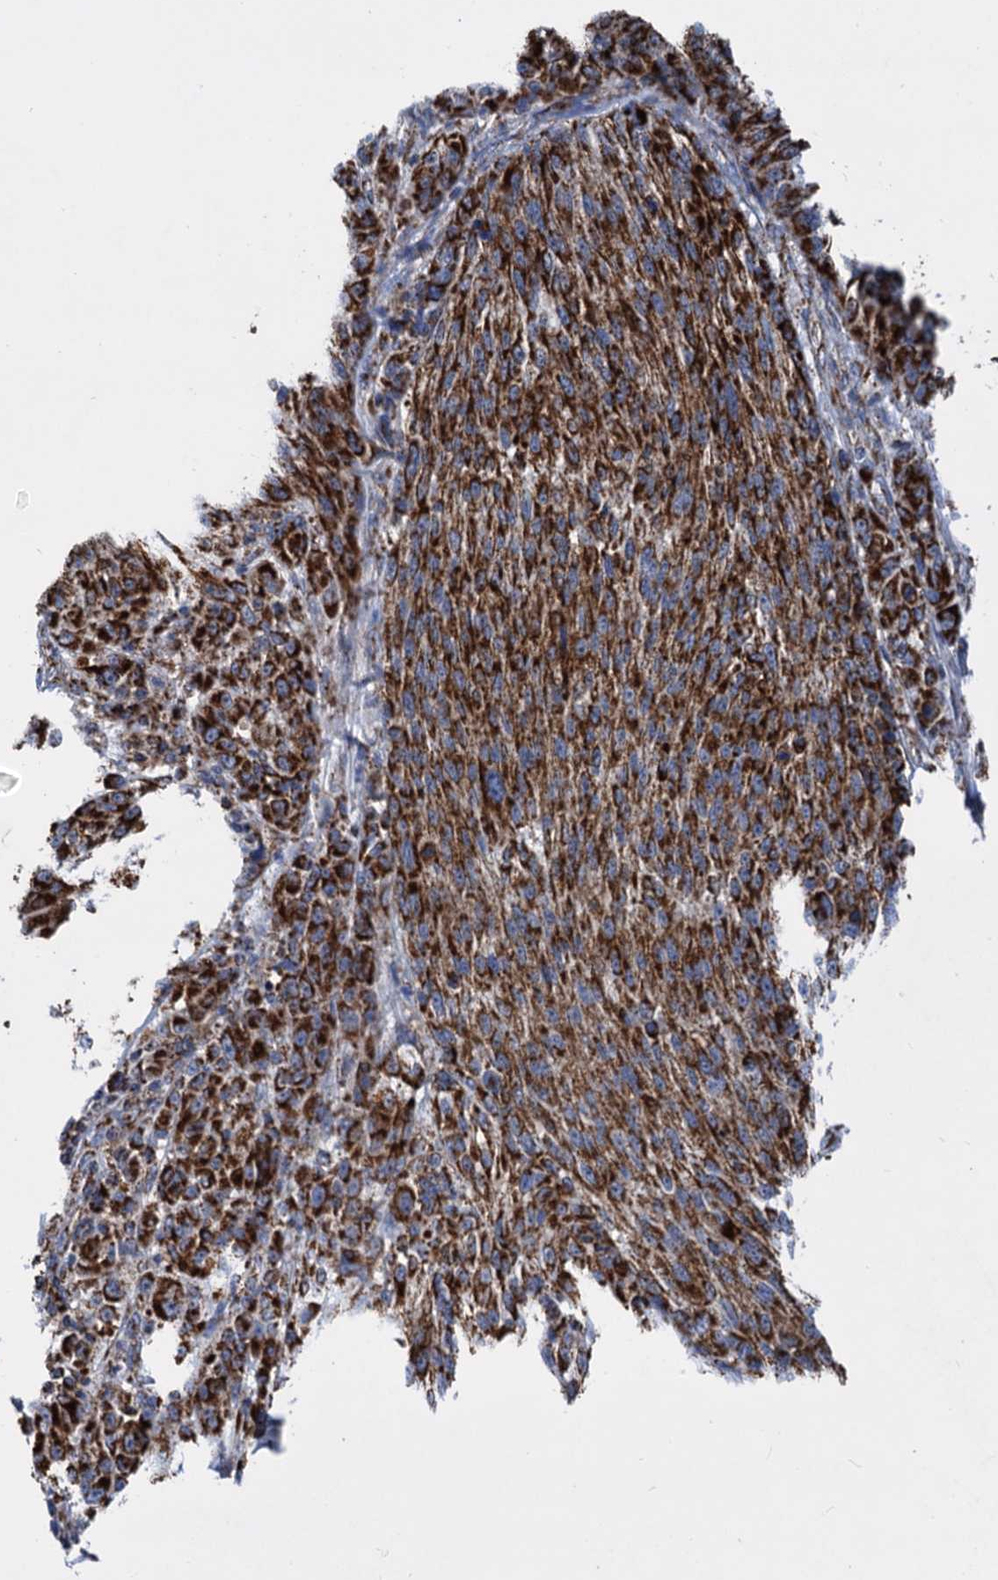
{"staining": {"intensity": "strong", "quantity": ">75%", "location": "cytoplasmic/membranous"}, "tissue": "melanoma", "cell_type": "Tumor cells", "image_type": "cancer", "snomed": [{"axis": "morphology", "description": "Malignant melanoma, NOS"}, {"axis": "topography", "description": "Skin"}], "caption": "This photomicrograph demonstrates malignant melanoma stained with immunohistochemistry to label a protein in brown. The cytoplasmic/membranous of tumor cells show strong positivity for the protein. Nuclei are counter-stained blue.", "gene": "TIMM10", "patient": {"sex": "male", "age": 53}}